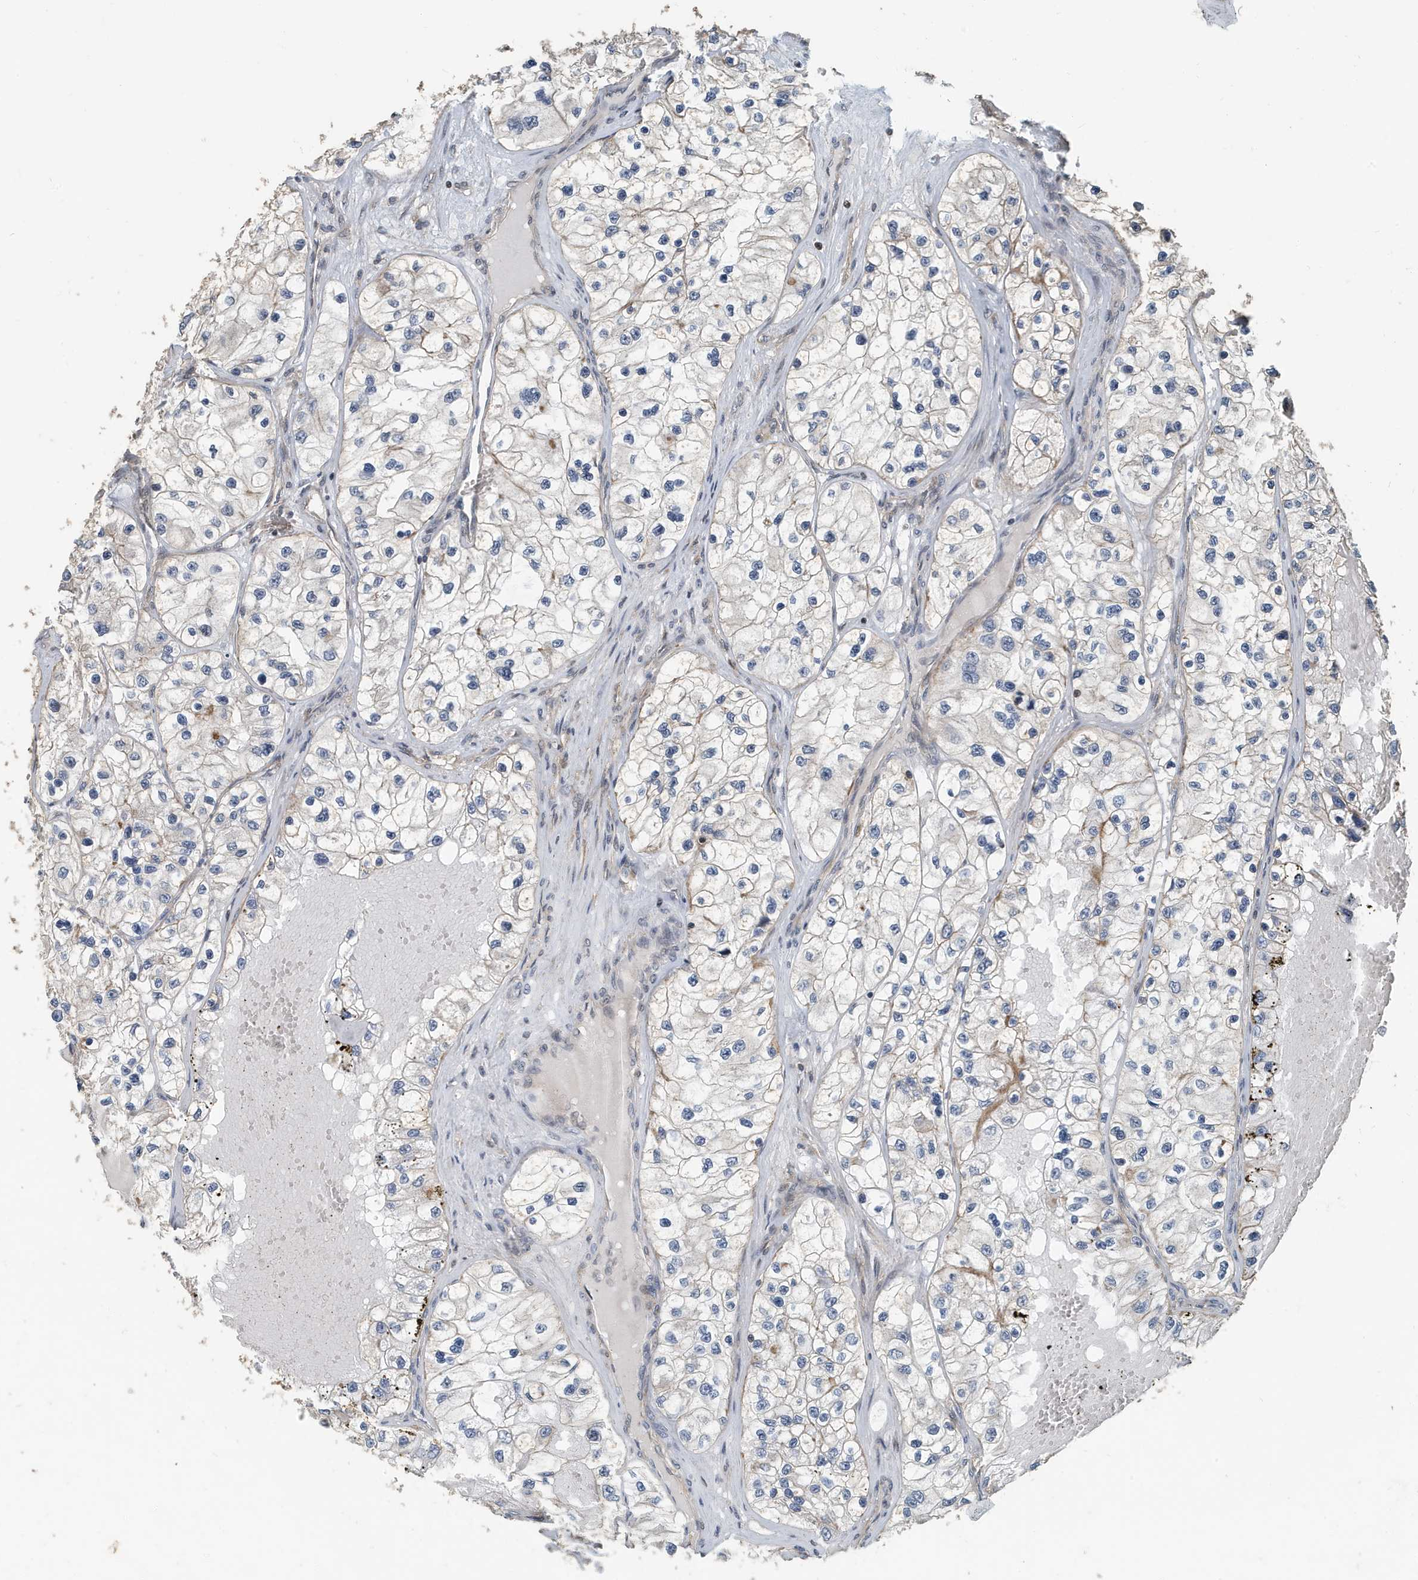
{"staining": {"intensity": "moderate", "quantity": "25%-75%", "location": "cytoplasmic/membranous"}, "tissue": "renal cancer", "cell_type": "Tumor cells", "image_type": "cancer", "snomed": [{"axis": "morphology", "description": "Adenocarcinoma, NOS"}, {"axis": "topography", "description": "Kidney"}], "caption": "A high-resolution histopathology image shows IHC staining of renal adenocarcinoma, which exhibits moderate cytoplasmic/membranous expression in about 25%-75% of tumor cells.", "gene": "KIF15", "patient": {"sex": "female", "age": 57}}